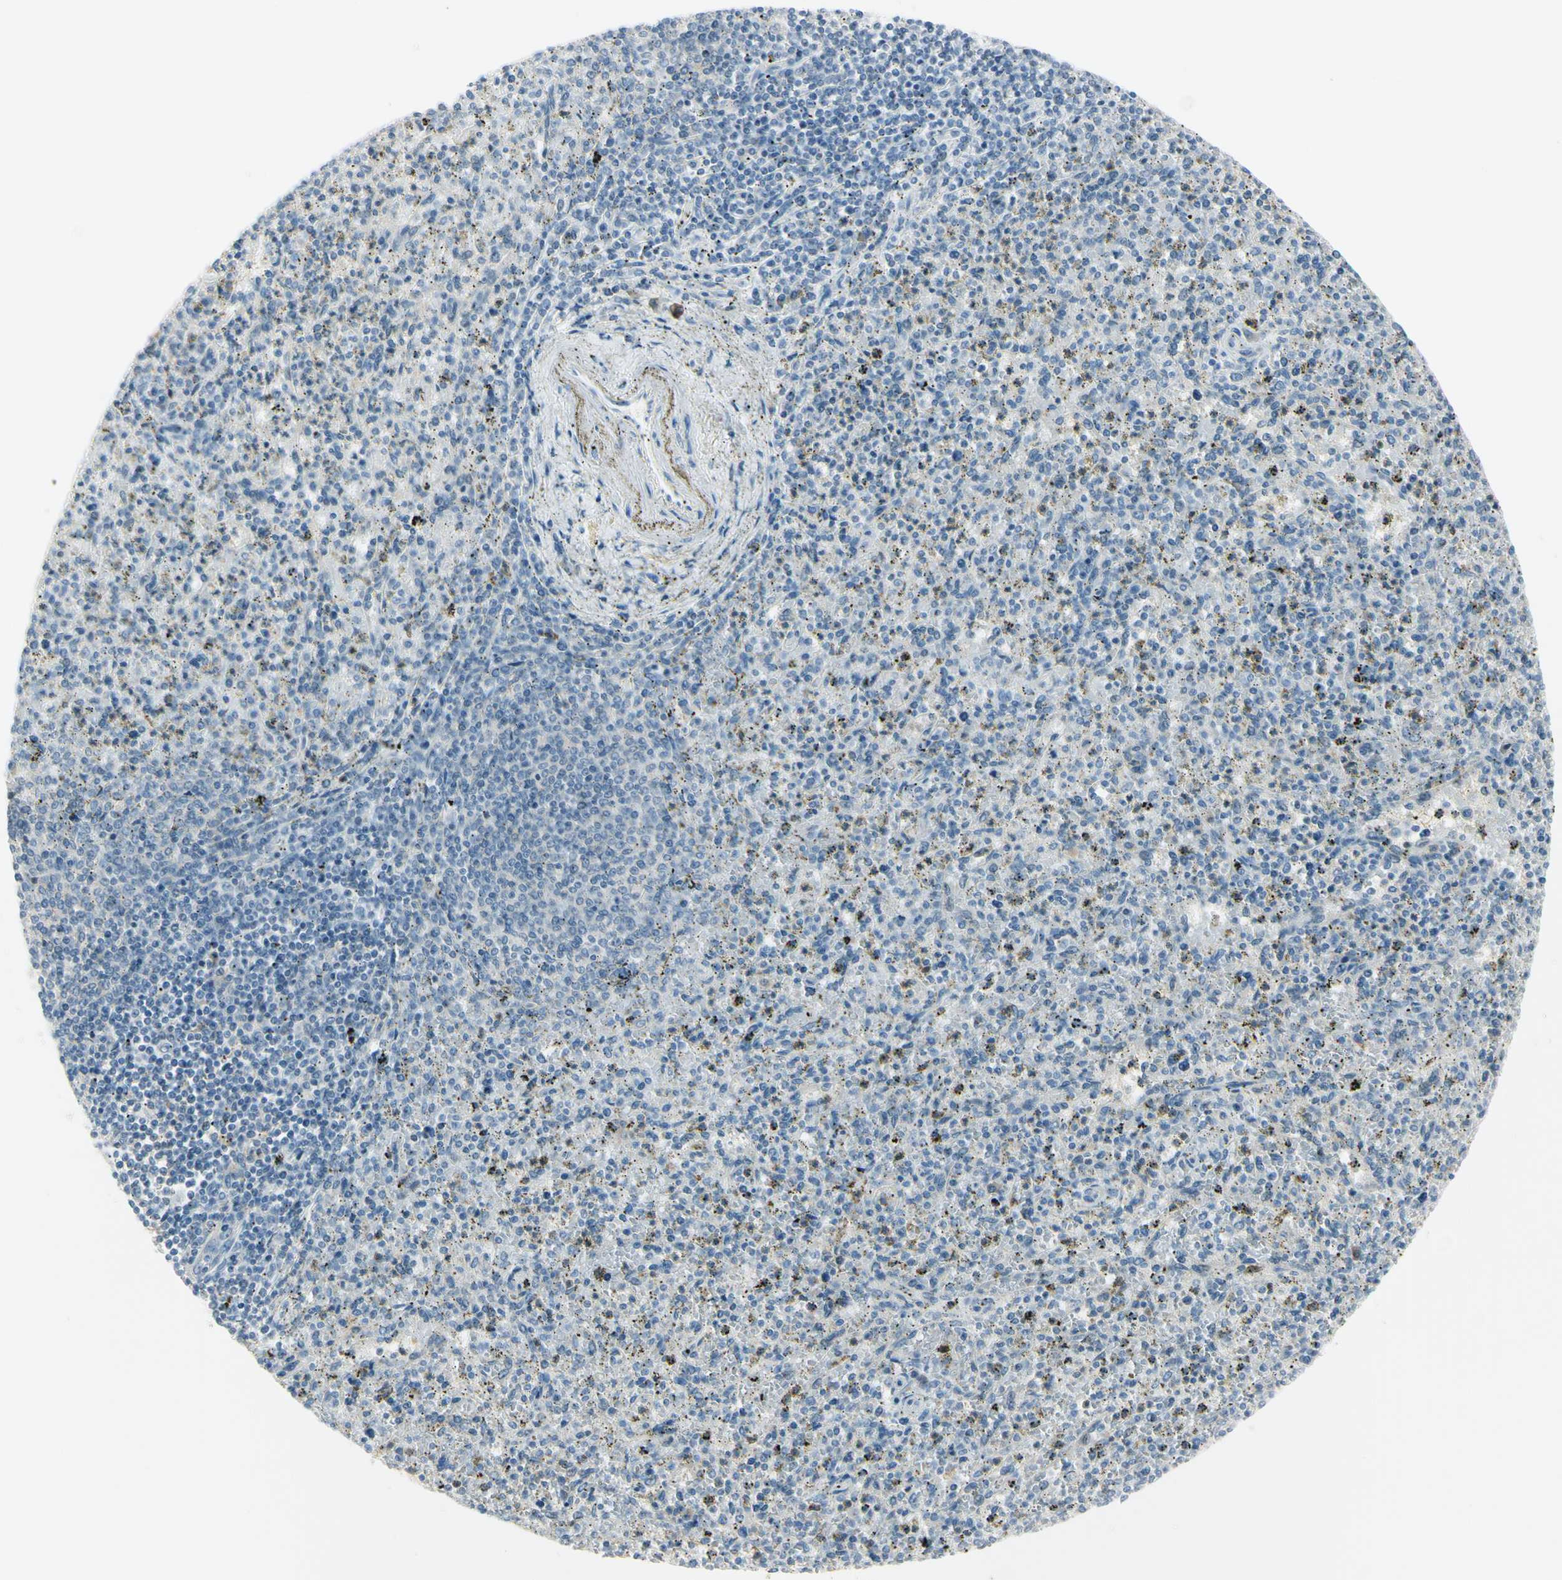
{"staining": {"intensity": "negative", "quantity": "none", "location": "none"}, "tissue": "spleen", "cell_type": "Cells in red pulp", "image_type": "normal", "snomed": [{"axis": "morphology", "description": "Normal tissue, NOS"}, {"axis": "topography", "description": "Spleen"}], "caption": "Human spleen stained for a protein using immunohistochemistry displays no expression in cells in red pulp.", "gene": "ASB9", "patient": {"sex": "male", "age": 72}}